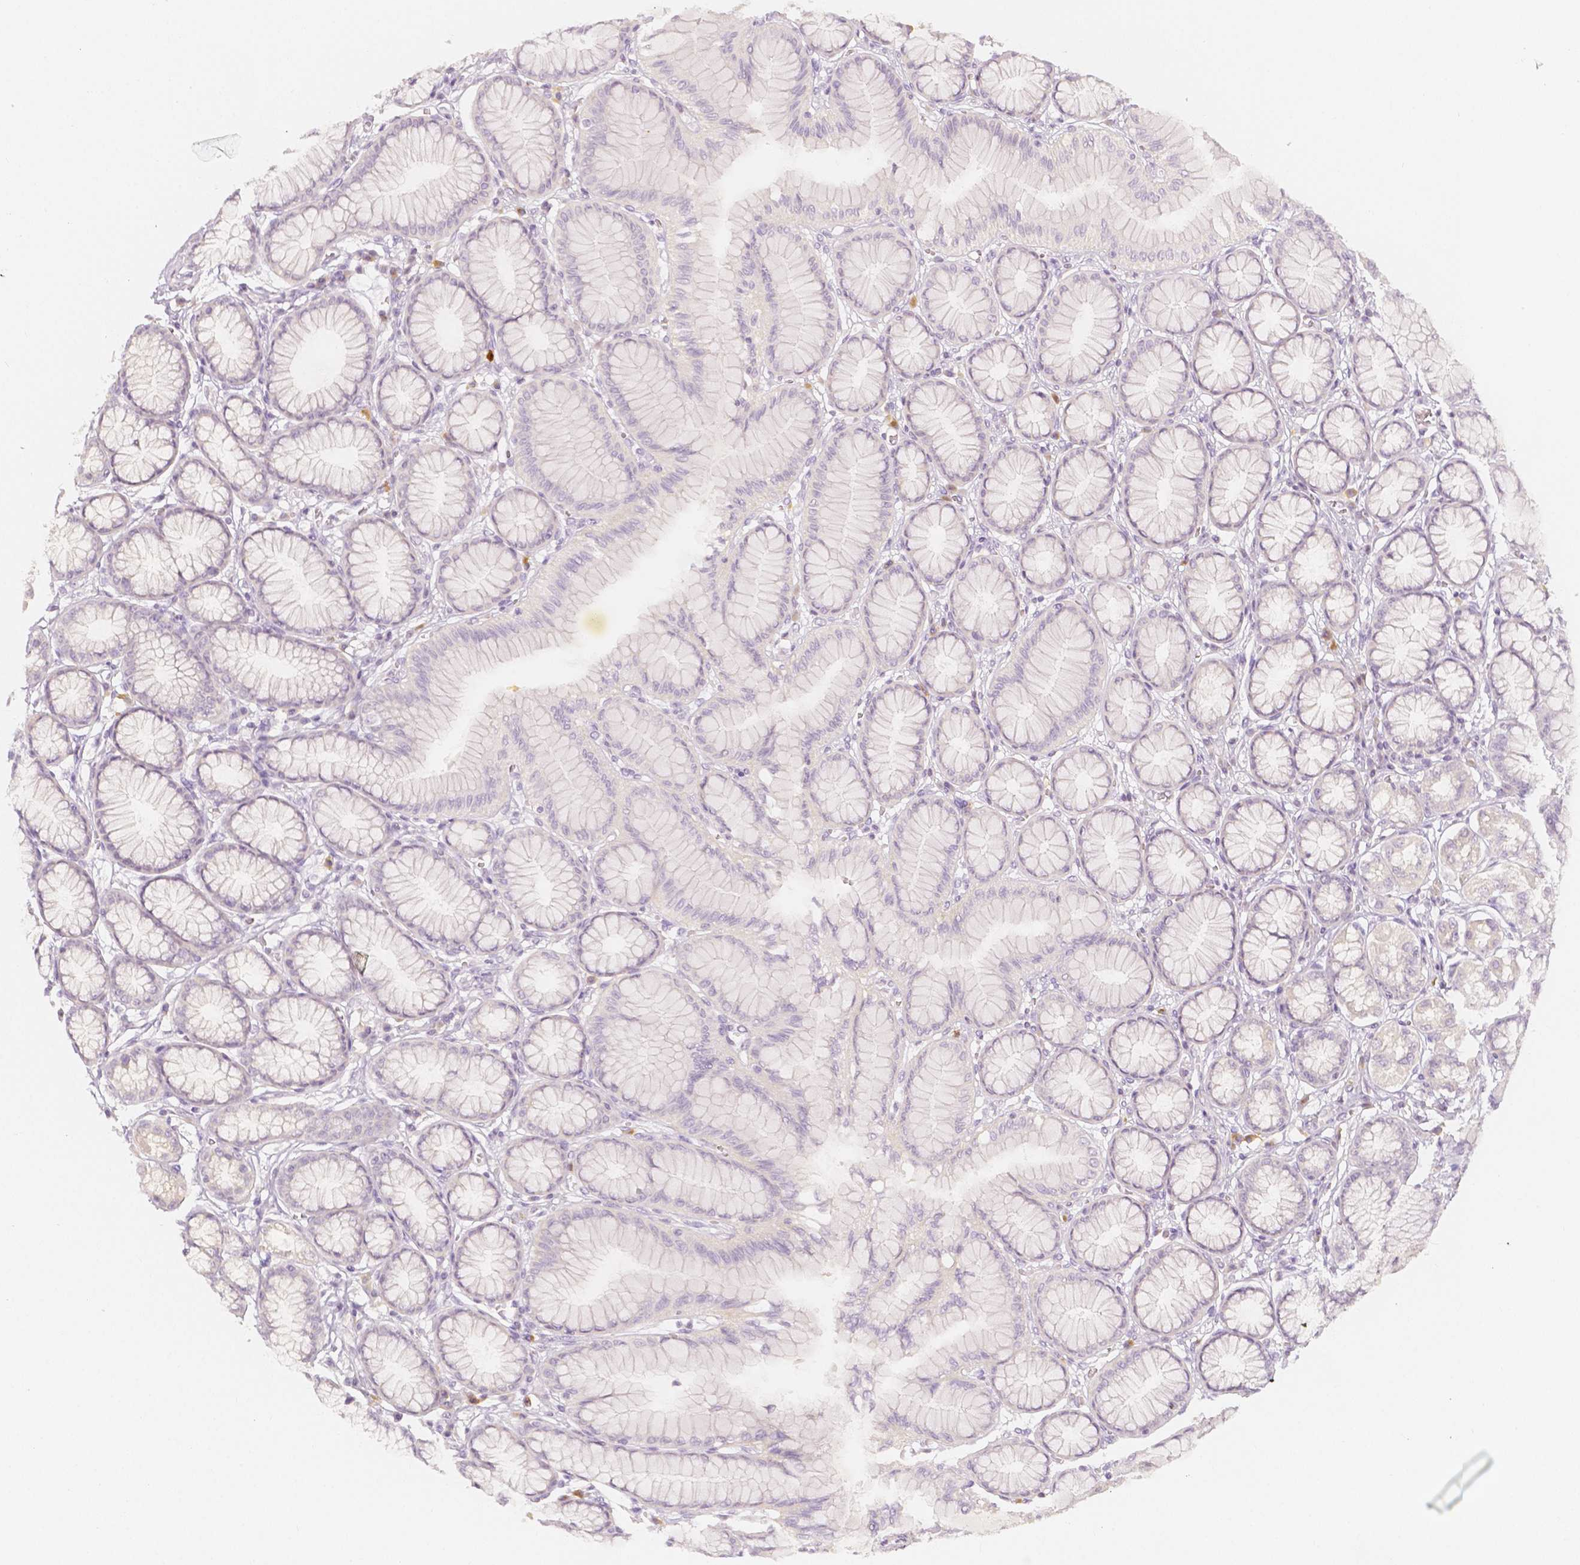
{"staining": {"intensity": "negative", "quantity": "none", "location": "none"}, "tissue": "stomach", "cell_type": "Glandular cells", "image_type": "normal", "snomed": [{"axis": "morphology", "description": "Normal tissue, NOS"}, {"axis": "topography", "description": "Stomach"}, {"axis": "topography", "description": "Stomach, lower"}], "caption": "The histopathology image exhibits no significant positivity in glandular cells of stomach.", "gene": "BATF", "patient": {"sex": "male", "age": 76}}